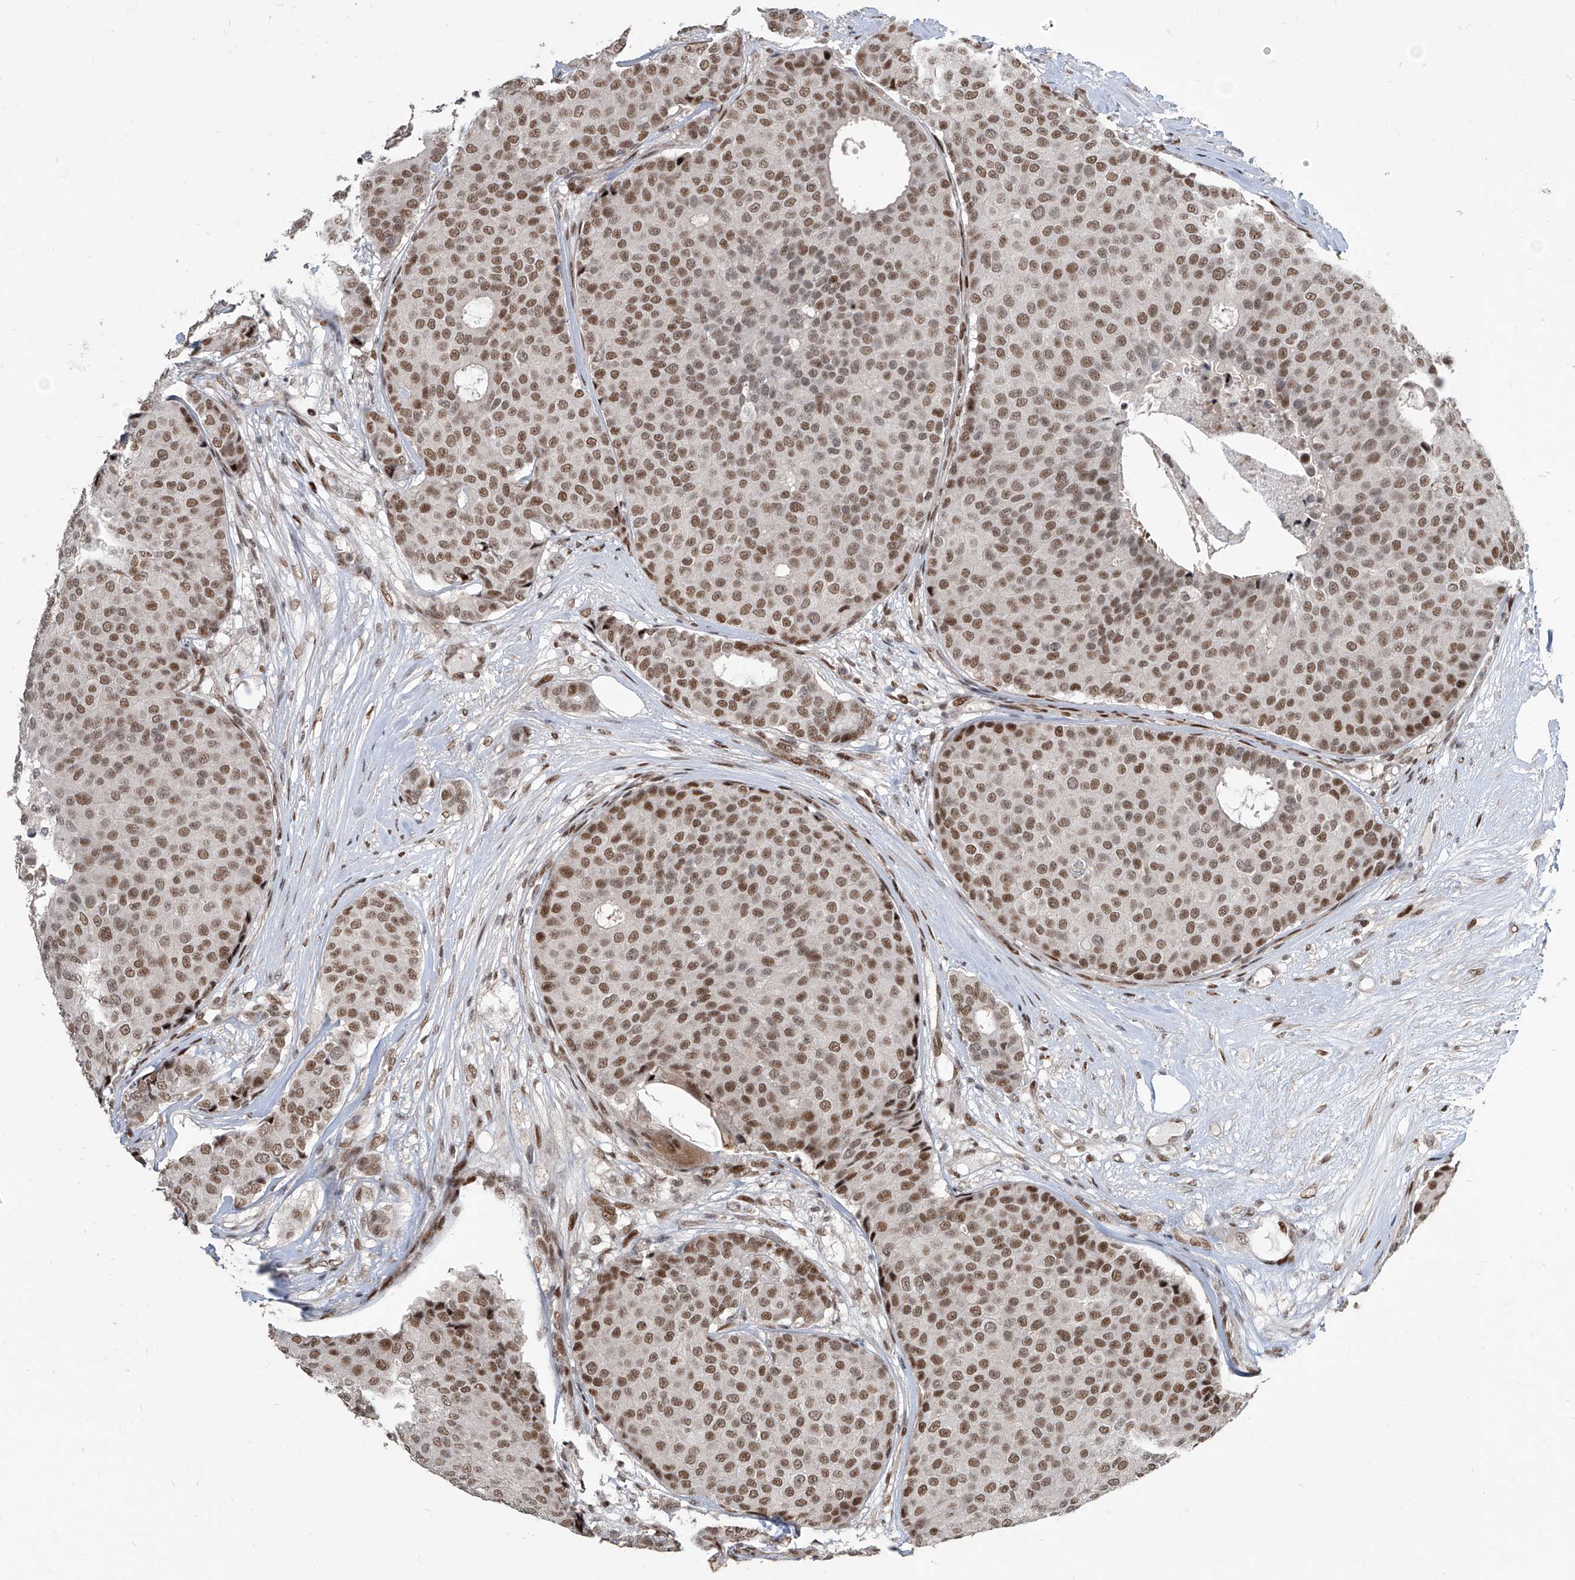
{"staining": {"intensity": "moderate", "quantity": ">75%", "location": "nuclear"}, "tissue": "breast cancer", "cell_type": "Tumor cells", "image_type": "cancer", "snomed": [{"axis": "morphology", "description": "Duct carcinoma"}, {"axis": "topography", "description": "Breast"}], "caption": "Breast cancer (invasive ductal carcinoma) was stained to show a protein in brown. There is medium levels of moderate nuclear staining in about >75% of tumor cells.", "gene": "IRF2", "patient": {"sex": "female", "age": 75}}